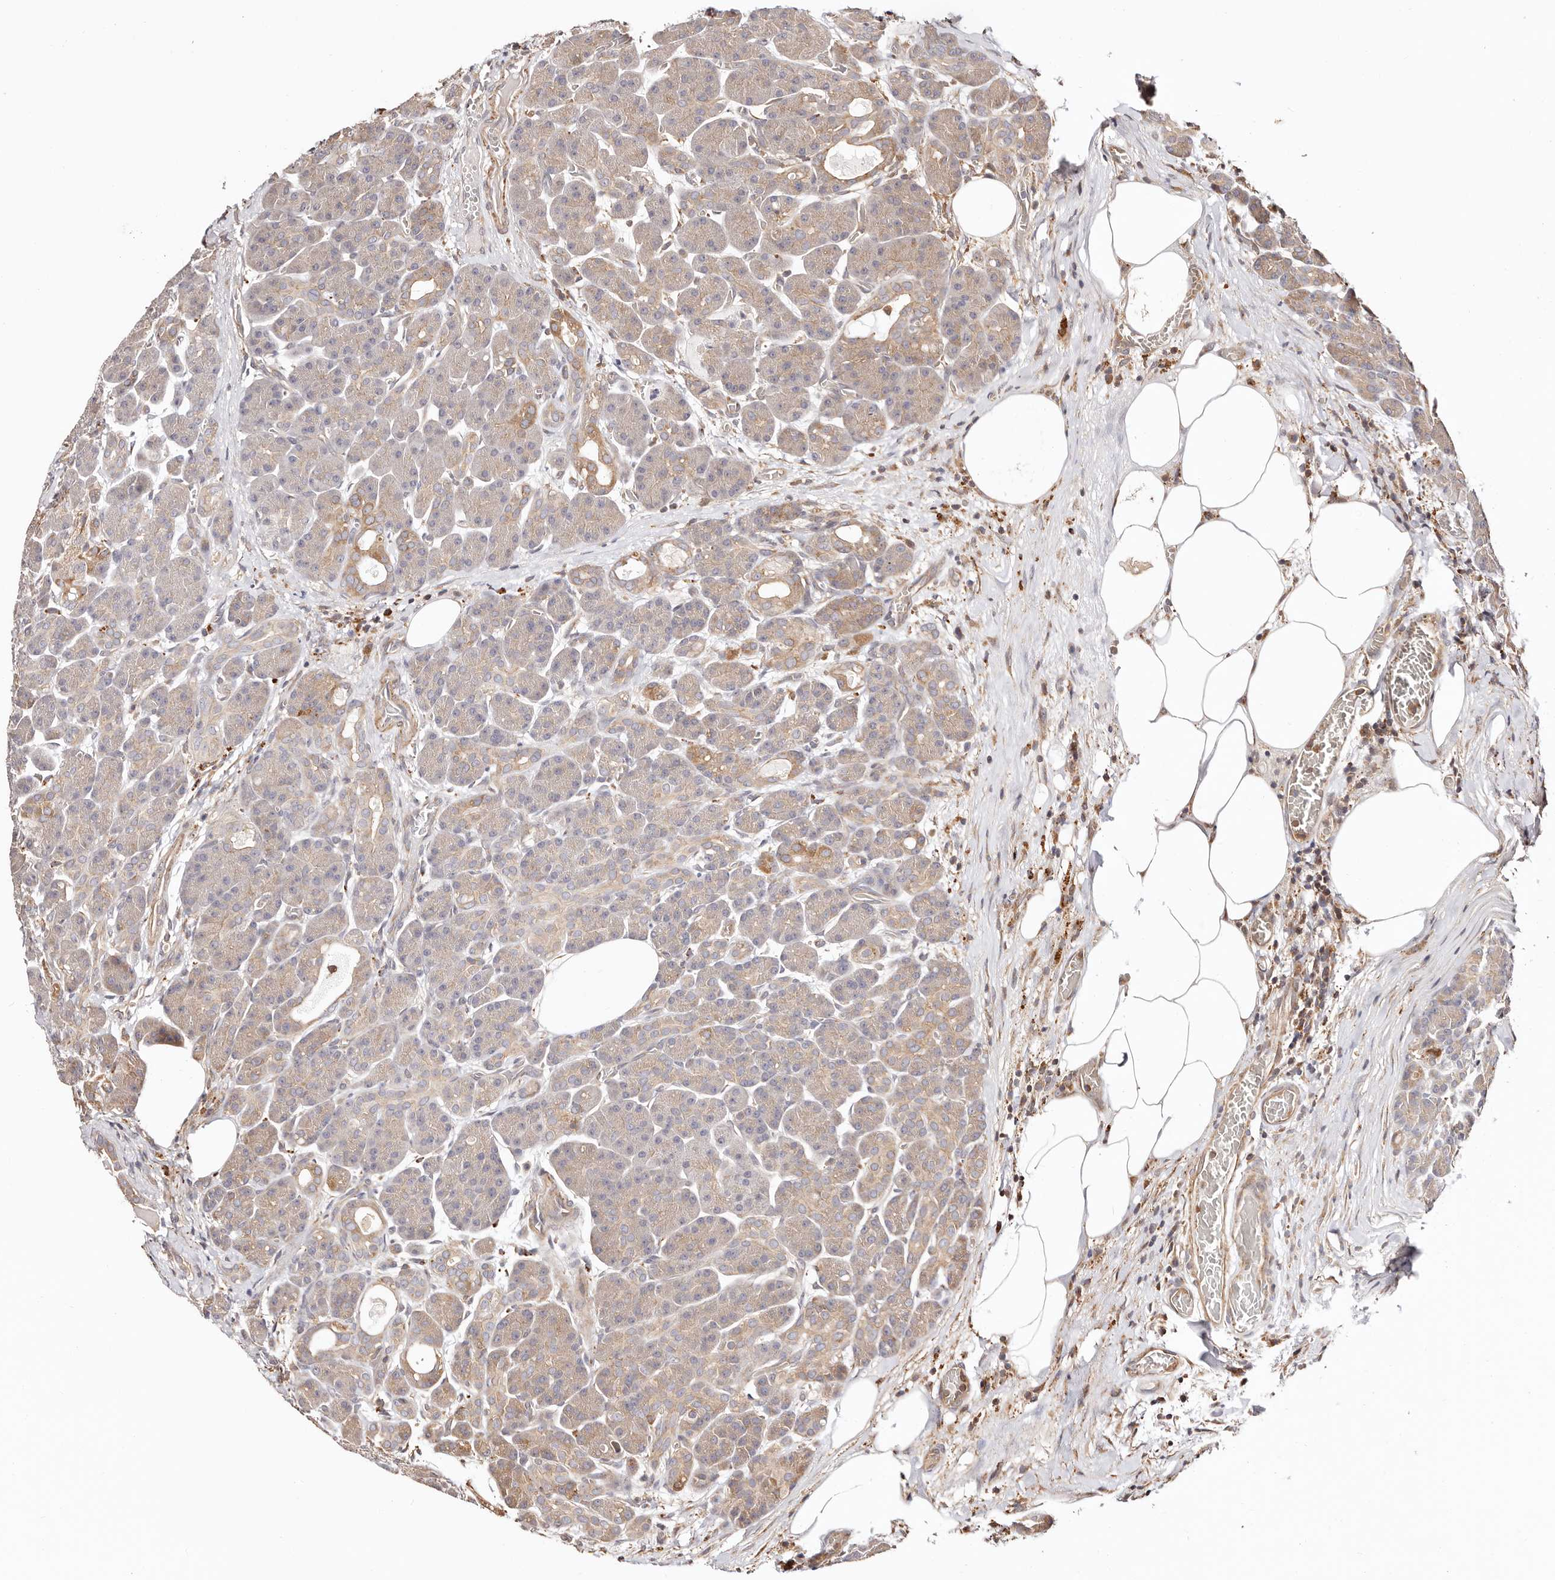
{"staining": {"intensity": "moderate", "quantity": "<25%", "location": "cytoplasmic/membranous"}, "tissue": "pancreas", "cell_type": "Exocrine glandular cells", "image_type": "normal", "snomed": [{"axis": "morphology", "description": "Normal tissue, NOS"}, {"axis": "topography", "description": "Pancreas"}], "caption": "Immunohistochemical staining of benign human pancreas exhibits moderate cytoplasmic/membranous protein staining in approximately <25% of exocrine glandular cells. The staining was performed using DAB (3,3'-diaminobenzidine), with brown indicating positive protein expression. Nuclei are stained blue with hematoxylin.", "gene": "MAPK1", "patient": {"sex": "male", "age": 63}}